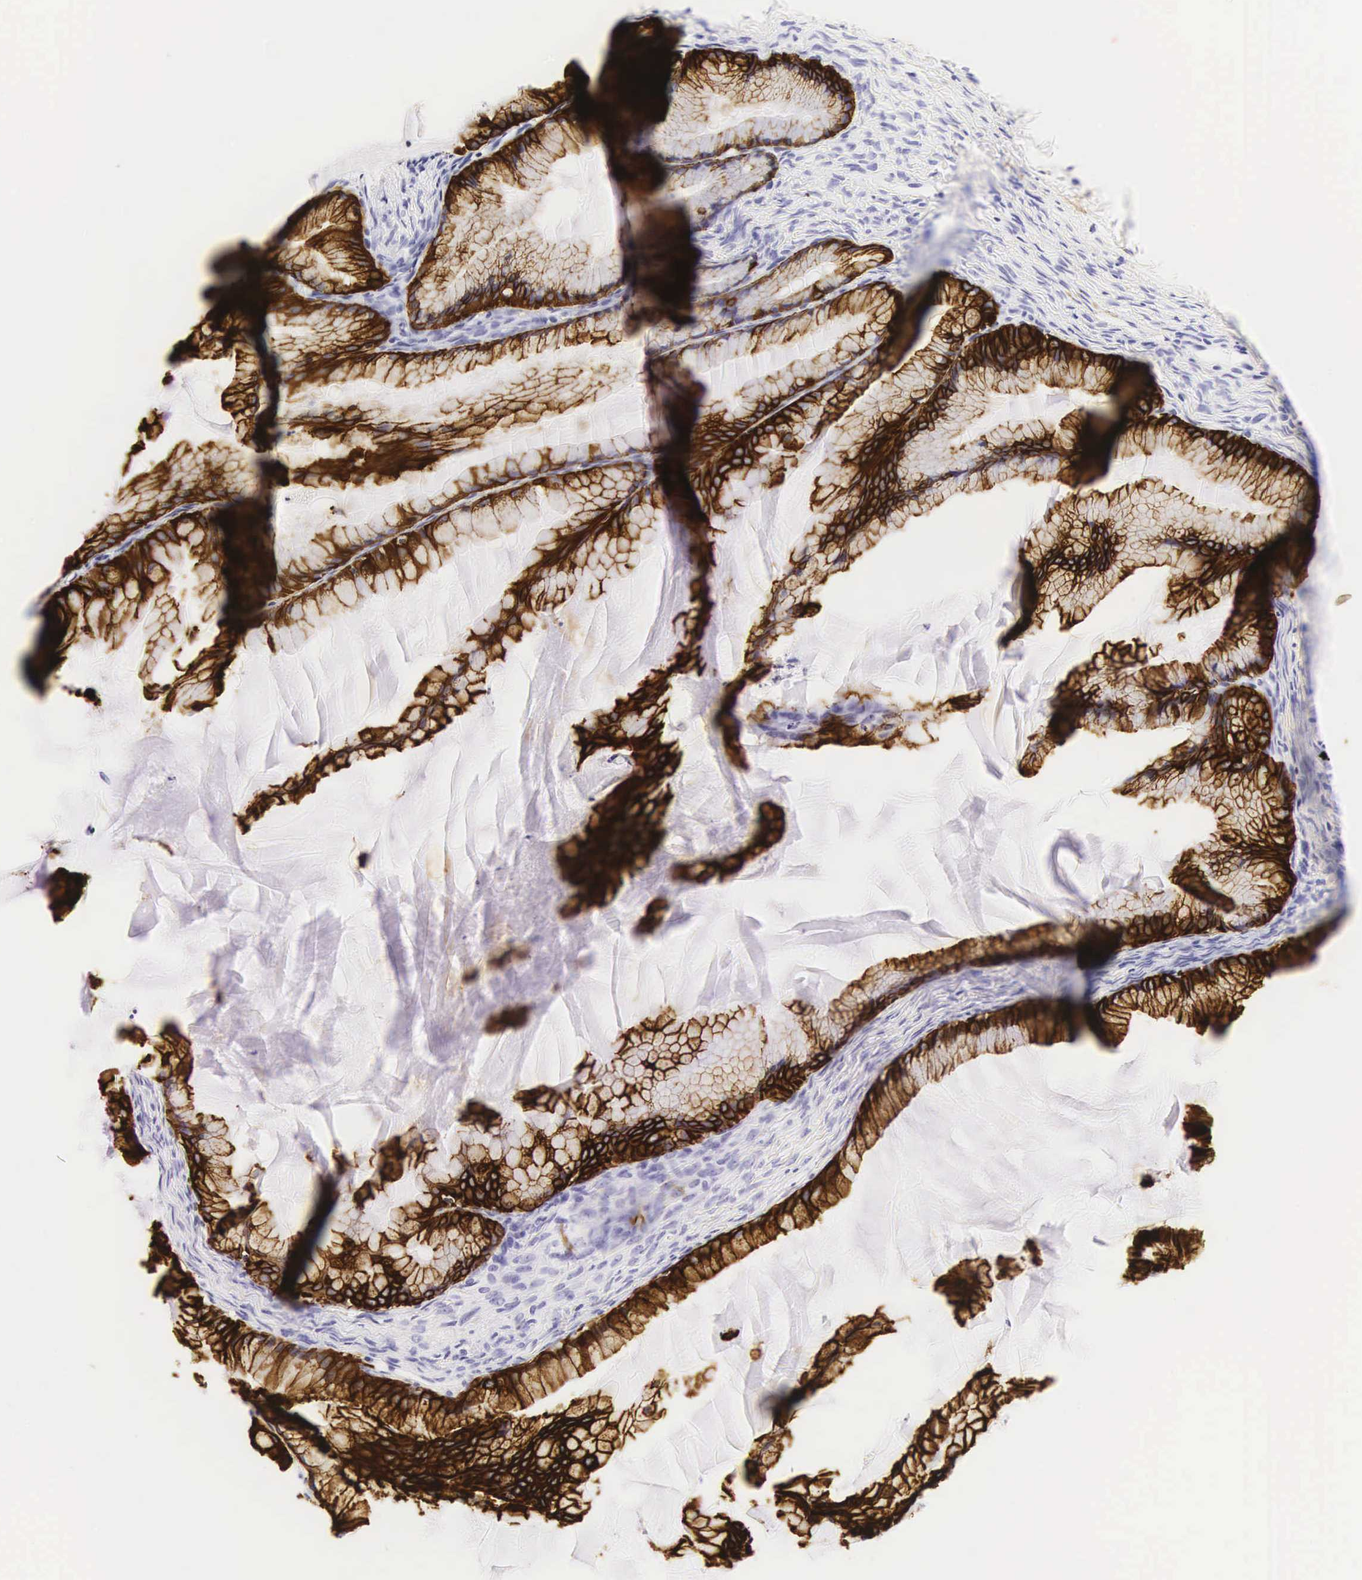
{"staining": {"intensity": "strong", "quantity": ">75%", "location": "cytoplasmic/membranous"}, "tissue": "ovarian cancer", "cell_type": "Tumor cells", "image_type": "cancer", "snomed": [{"axis": "morphology", "description": "Cystadenocarcinoma, mucinous, NOS"}, {"axis": "topography", "description": "Ovary"}], "caption": "Ovarian cancer tissue shows strong cytoplasmic/membranous staining in approximately >75% of tumor cells", "gene": "KRT18", "patient": {"sex": "female", "age": 41}}